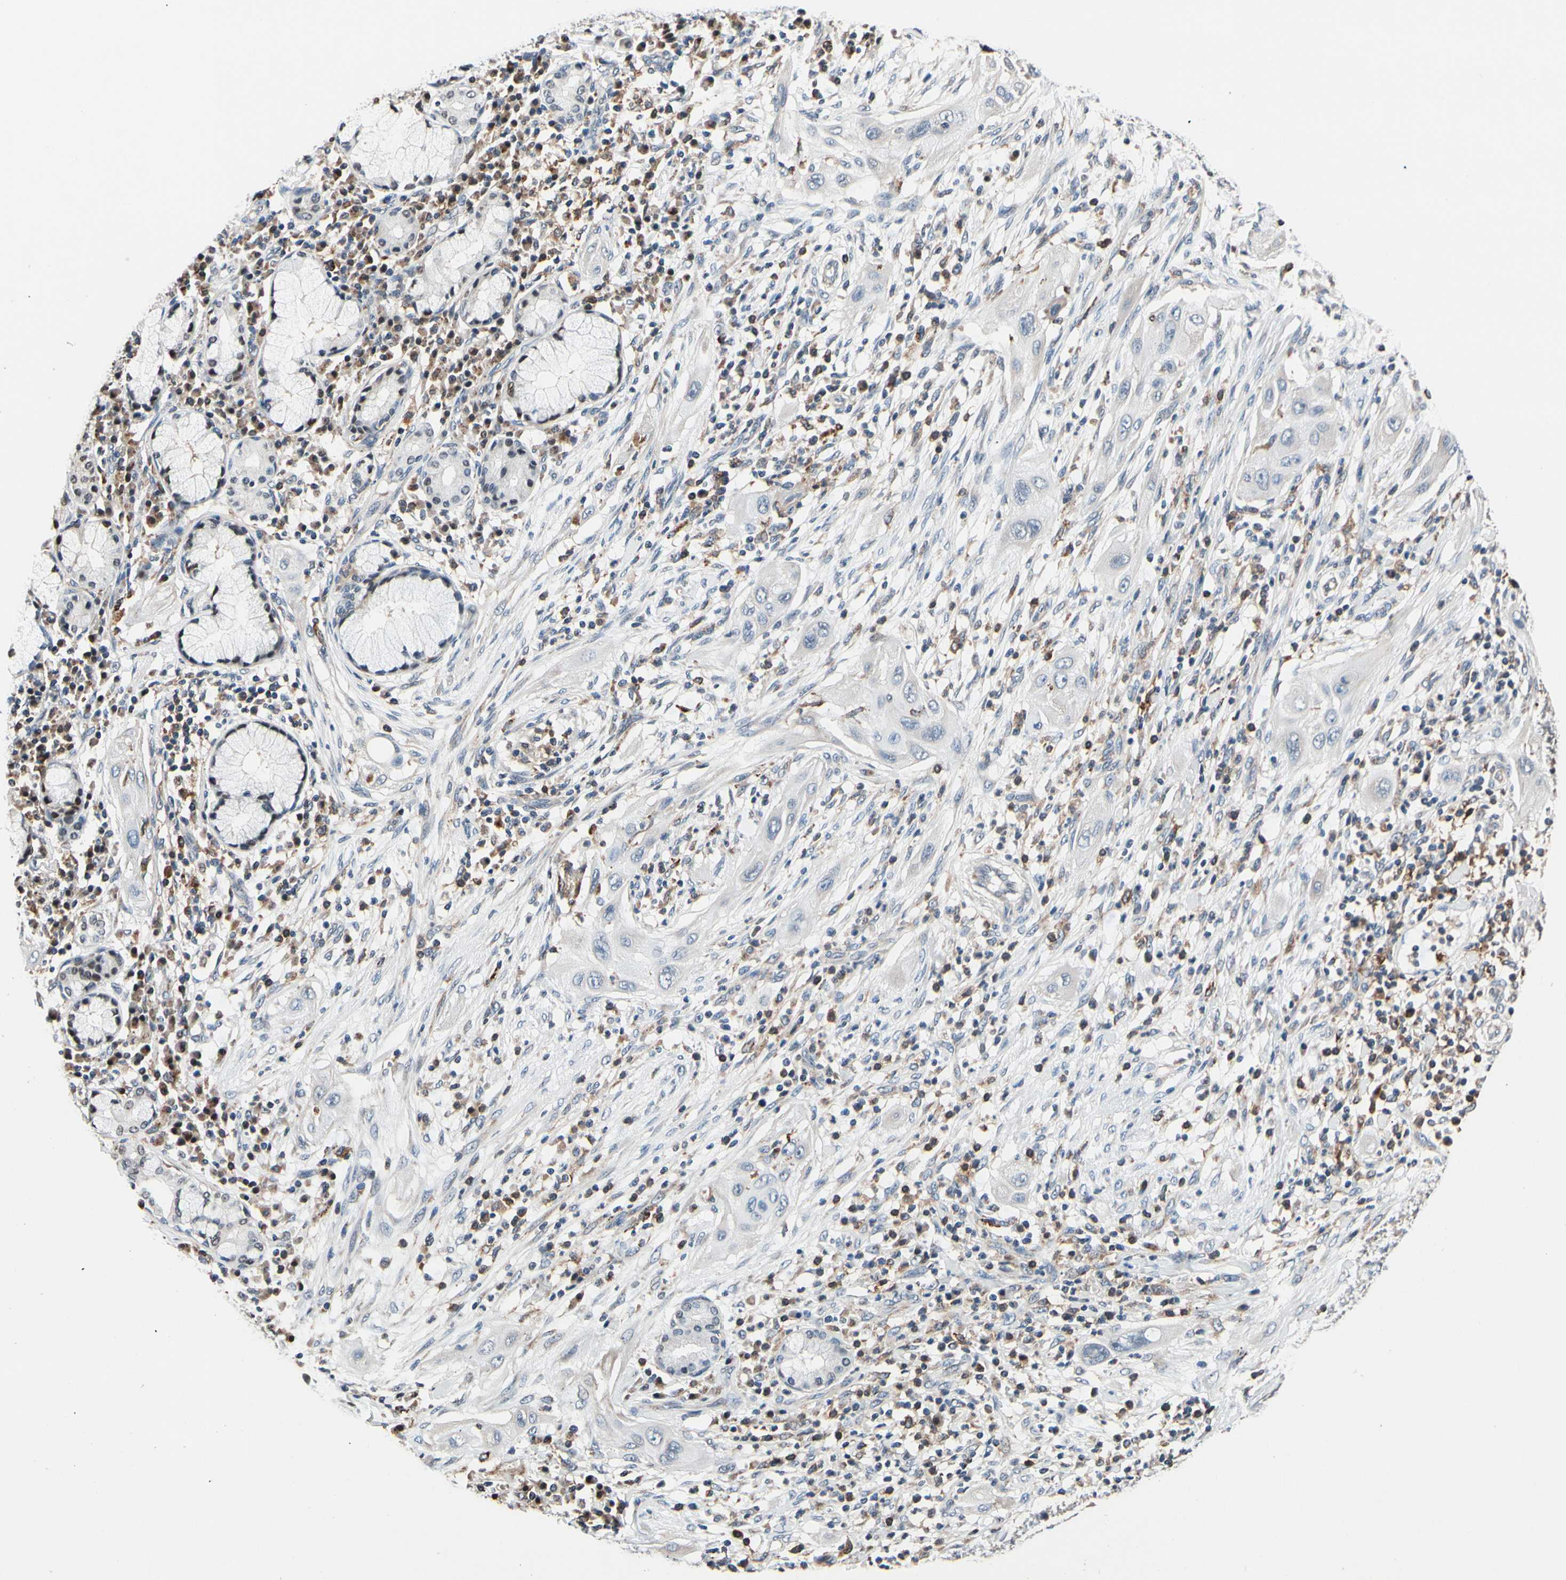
{"staining": {"intensity": "negative", "quantity": "none", "location": "none"}, "tissue": "lung cancer", "cell_type": "Tumor cells", "image_type": "cancer", "snomed": [{"axis": "morphology", "description": "Squamous cell carcinoma, NOS"}, {"axis": "topography", "description": "Lung"}], "caption": "A high-resolution micrograph shows immunohistochemistry staining of lung cancer, which demonstrates no significant staining in tumor cells.", "gene": "TMEM176A", "patient": {"sex": "female", "age": 47}}